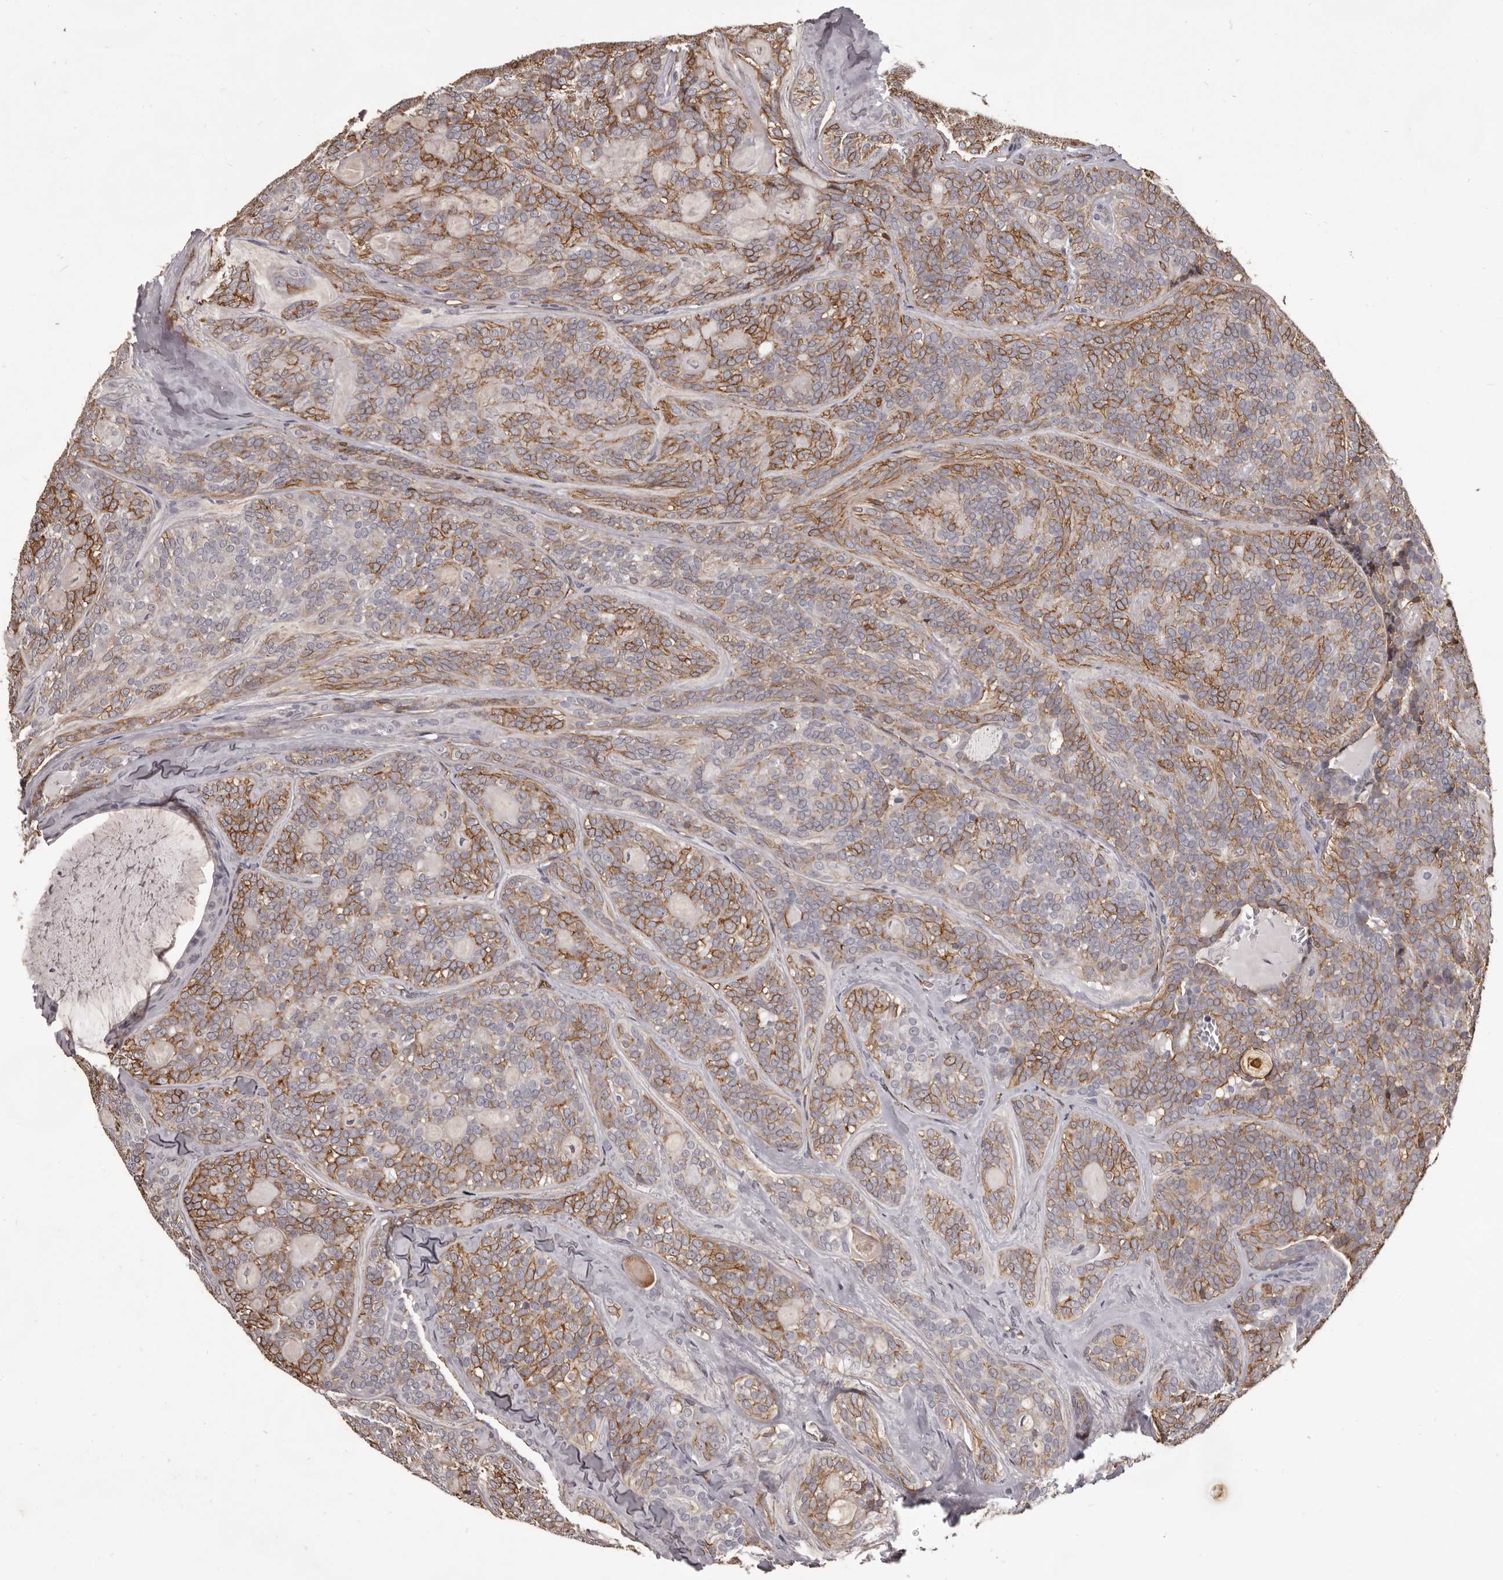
{"staining": {"intensity": "moderate", "quantity": ">75%", "location": "cytoplasmic/membranous"}, "tissue": "head and neck cancer", "cell_type": "Tumor cells", "image_type": "cancer", "snomed": [{"axis": "morphology", "description": "Adenocarcinoma, NOS"}, {"axis": "topography", "description": "Head-Neck"}], "caption": "This photomicrograph shows immunohistochemistry (IHC) staining of adenocarcinoma (head and neck), with medium moderate cytoplasmic/membranous expression in about >75% of tumor cells.", "gene": "GPR78", "patient": {"sex": "male", "age": 66}}